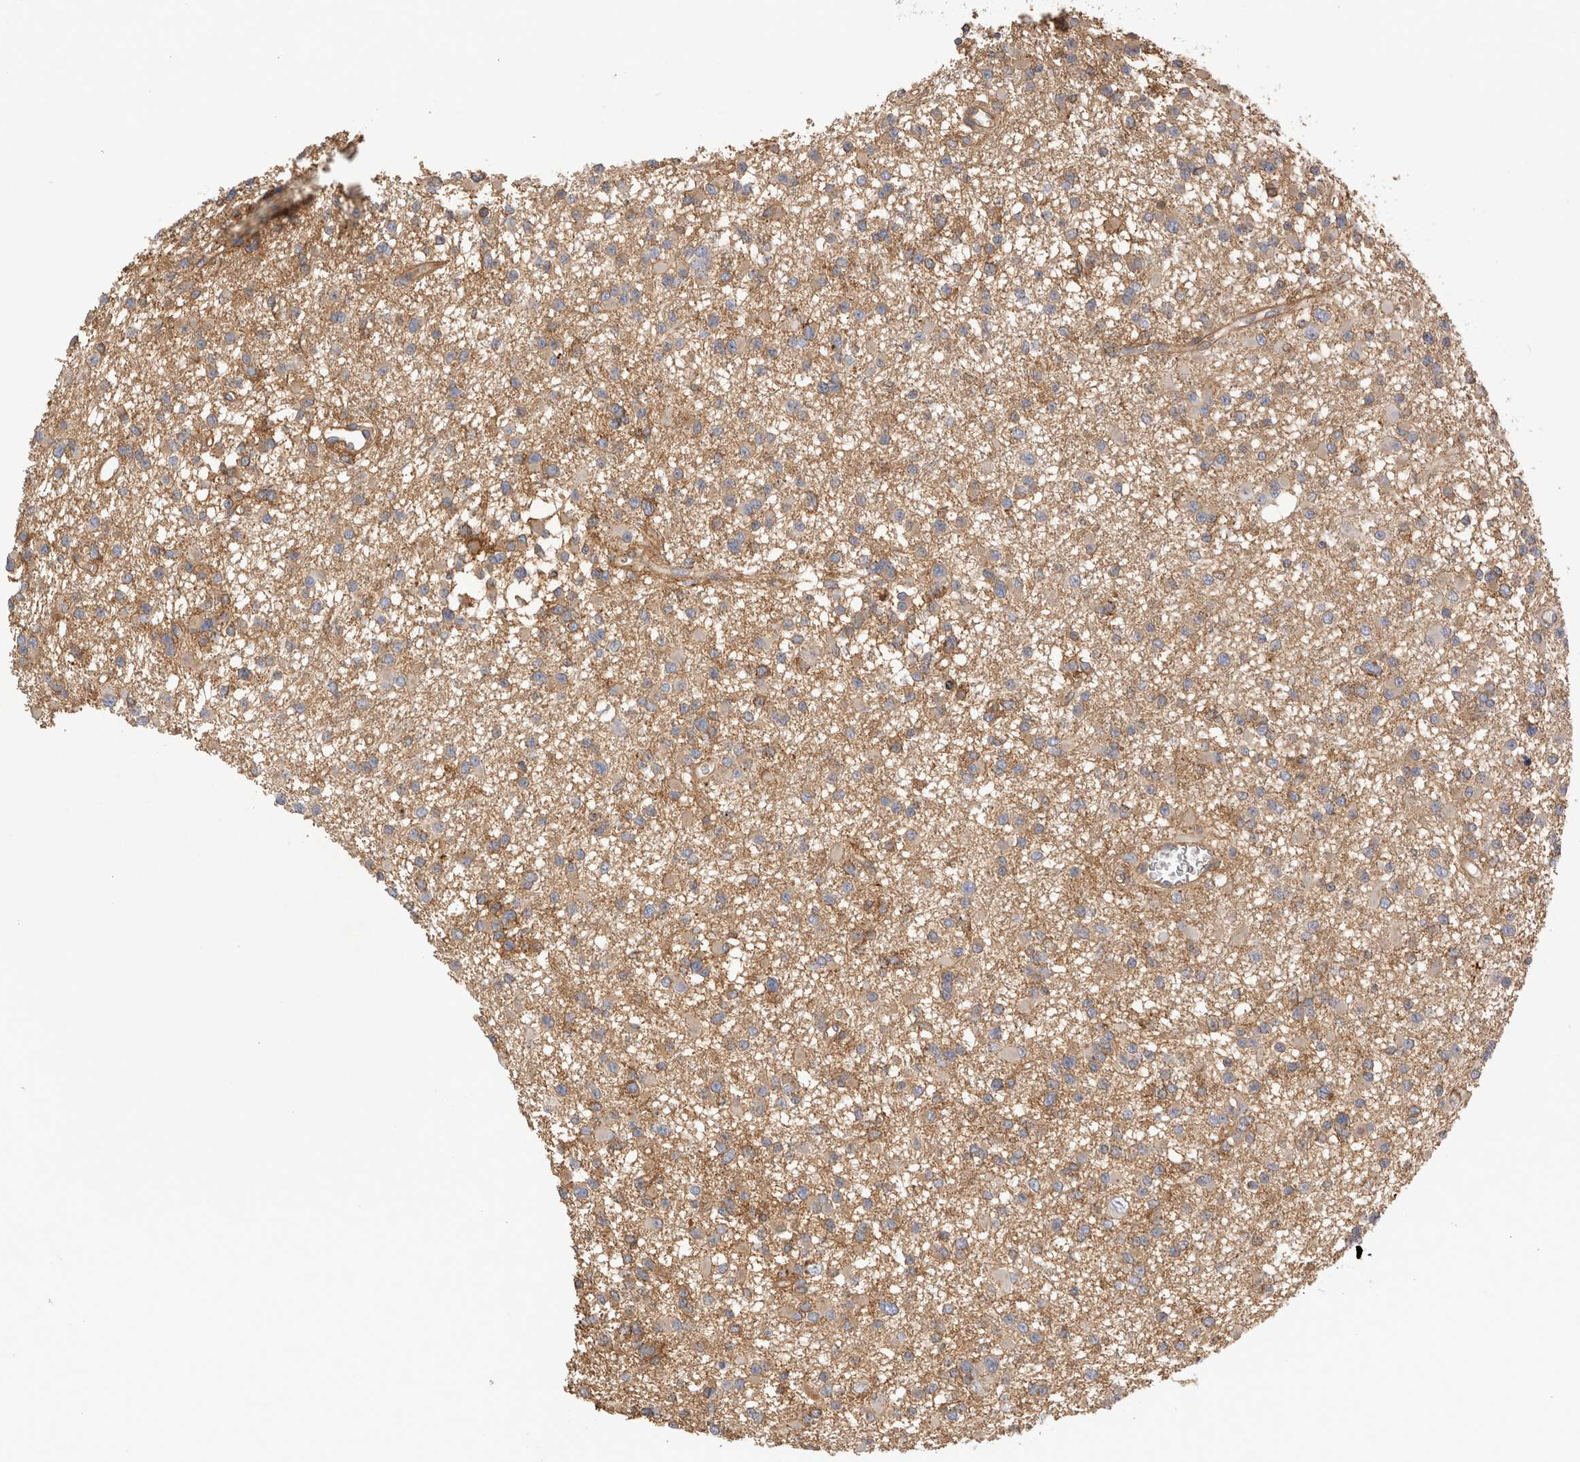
{"staining": {"intensity": "weak", "quantity": ">75%", "location": "cytoplasmic/membranous"}, "tissue": "glioma", "cell_type": "Tumor cells", "image_type": "cancer", "snomed": [{"axis": "morphology", "description": "Glioma, malignant, Low grade"}, {"axis": "topography", "description": "Brain"}], "caption": "High-magnification brightfield microscopy of glioma stained with DAB (brown) and counterstained with hematoxylin (blue). tumor cells exhibit weak cytoplasmic/membranous expression is present in about>75% of cells.", "gene": "CHMP6", "patient": {"sex": "female", "age": 22}}